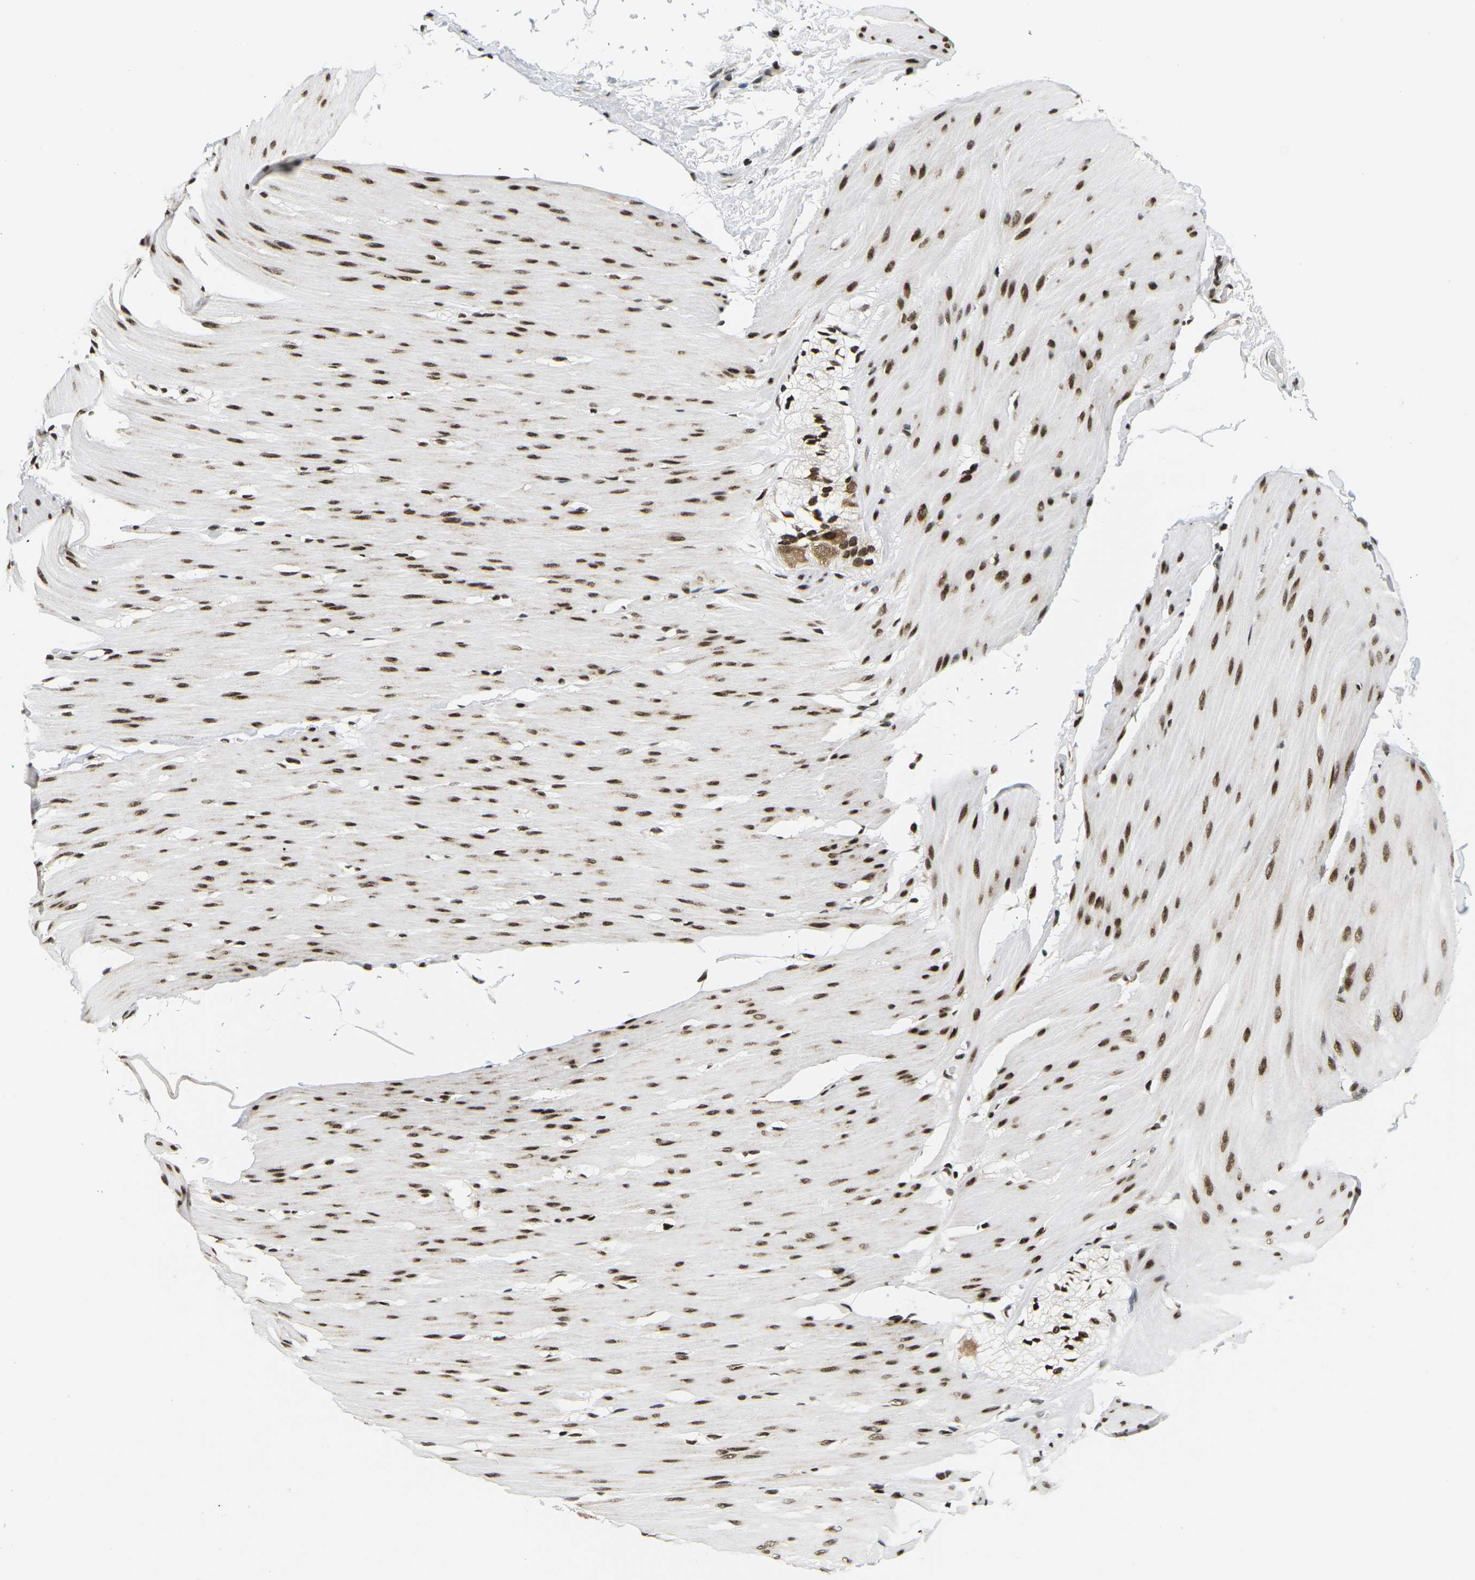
{"staining": {"intensity": "strong", "quantity": ">75%", "location": "nuclear"}, "tissue": "smooth muscle", "cell_type": "Smooth muscle cells", "image_type": "normal", "snomed": [{"axis": "morphology", "description": "Normal tissue, NOS"}, {"axis": "topography", "description": "Smooth muscle"}, {"axis": "topography", "description": "Colon"}], "caption": "Protein expression analysis of benign smooth muscle reveals strong nuclear expression in approximately >75% of smooth muscle cells. The staining was performed using DAB to visualize the protein expression in brown, while the nuclei were stained in blue with hematoxylin (Magnification: 20x).", "gene": "CELF1", "patient": {"sex": "male", "age": 67}}